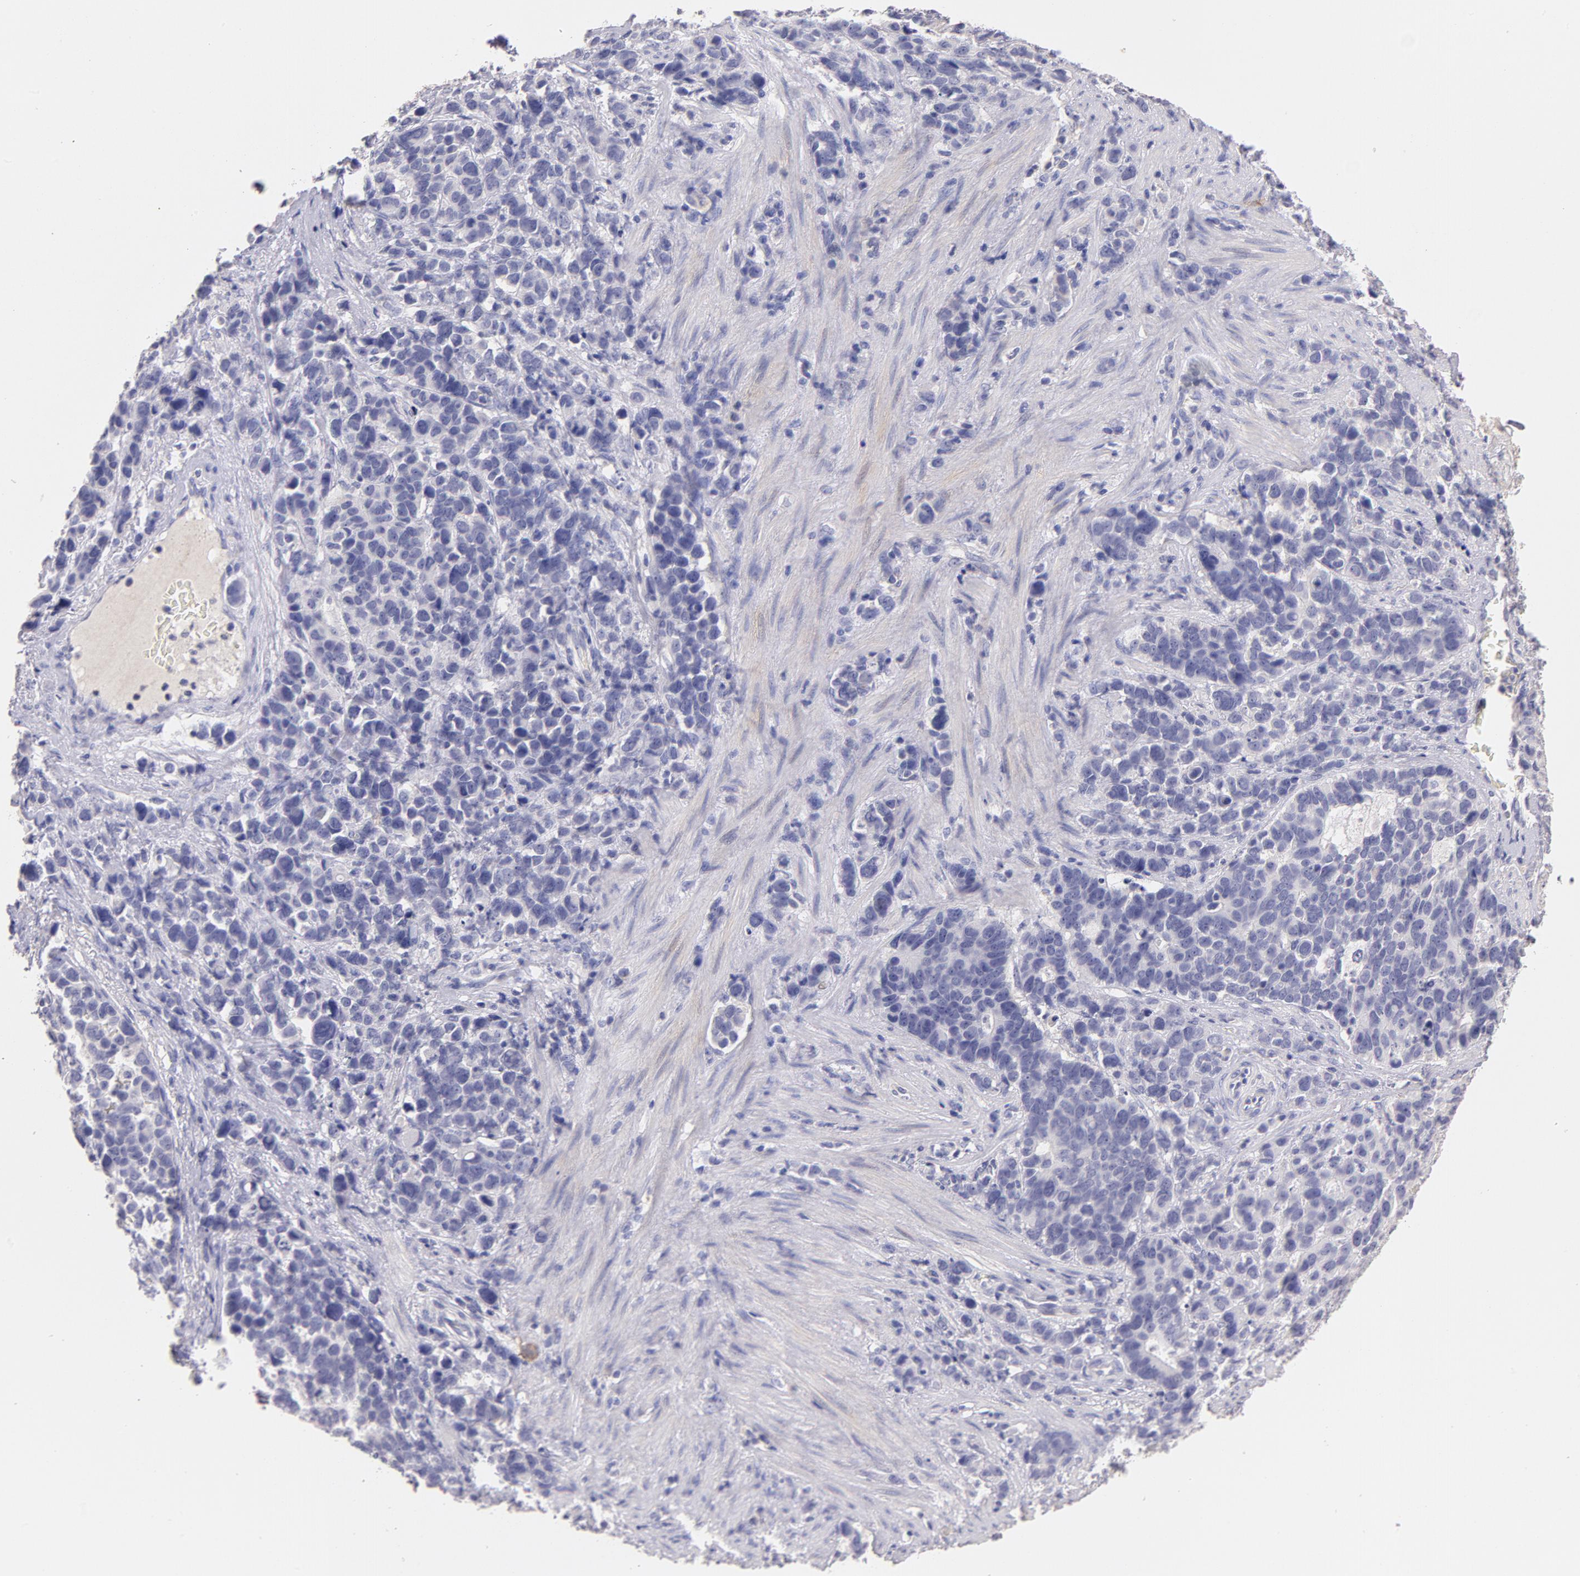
{"staining": {"intensity": "negative", "quantity": "none", "location": "none"}, "tissue": "stomach cancer", "cell_type": "Tumor cells", "image_type": "cancer", "snomed": [{"axis": "morphology", "description": "Adenocarcinoma, NOS"}, {"axis": "topography", "description": "Stomach, upper"}], "caption": "Photomicrograph shows no protein staining in tumor cells of adenocarcinoma (stomach) tissue.", "gene": "CD44", "patient": {"sex": "male", "age": 71}}